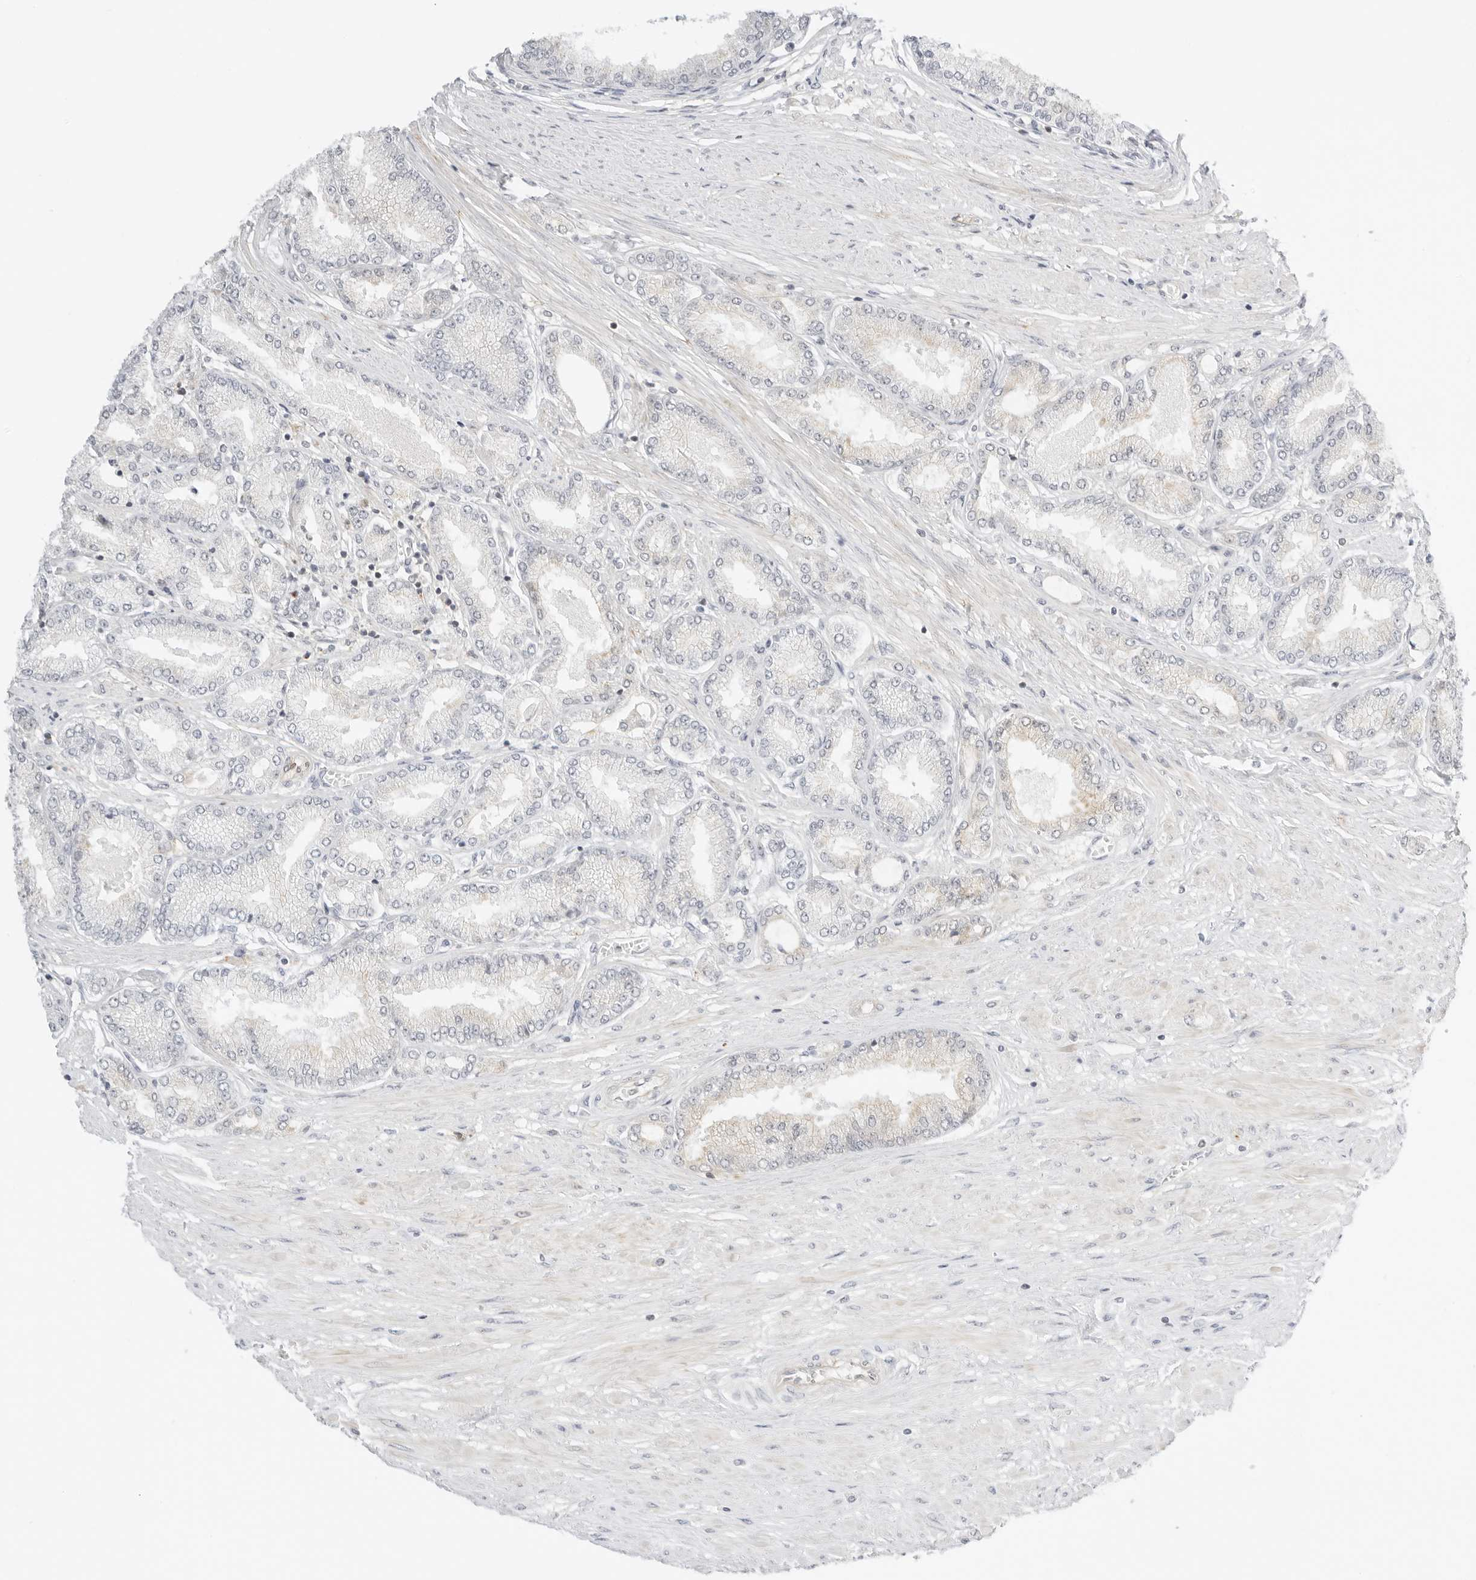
{"staining": {"intensity": "moderate", "quantity": "<25%", "location": "cytoplasmic/membranous"}, "tissue": "prostate cancer", "cell_type": "Tumor cells", "image_type": "cancer", "snomed": [{"axis": "morphology", "description": "Adenocarcinoma, Low grade"}, {"axis": "topography", "description": "Prostate"}], "caption": "Low-grade adenocarcinoma (prostate) stained for a protein reveals moderate cytoplasmic/membranous positivity in tumor cells.", "gene": "OSCP1", "patient": {"sex": "male", "age": 63}}